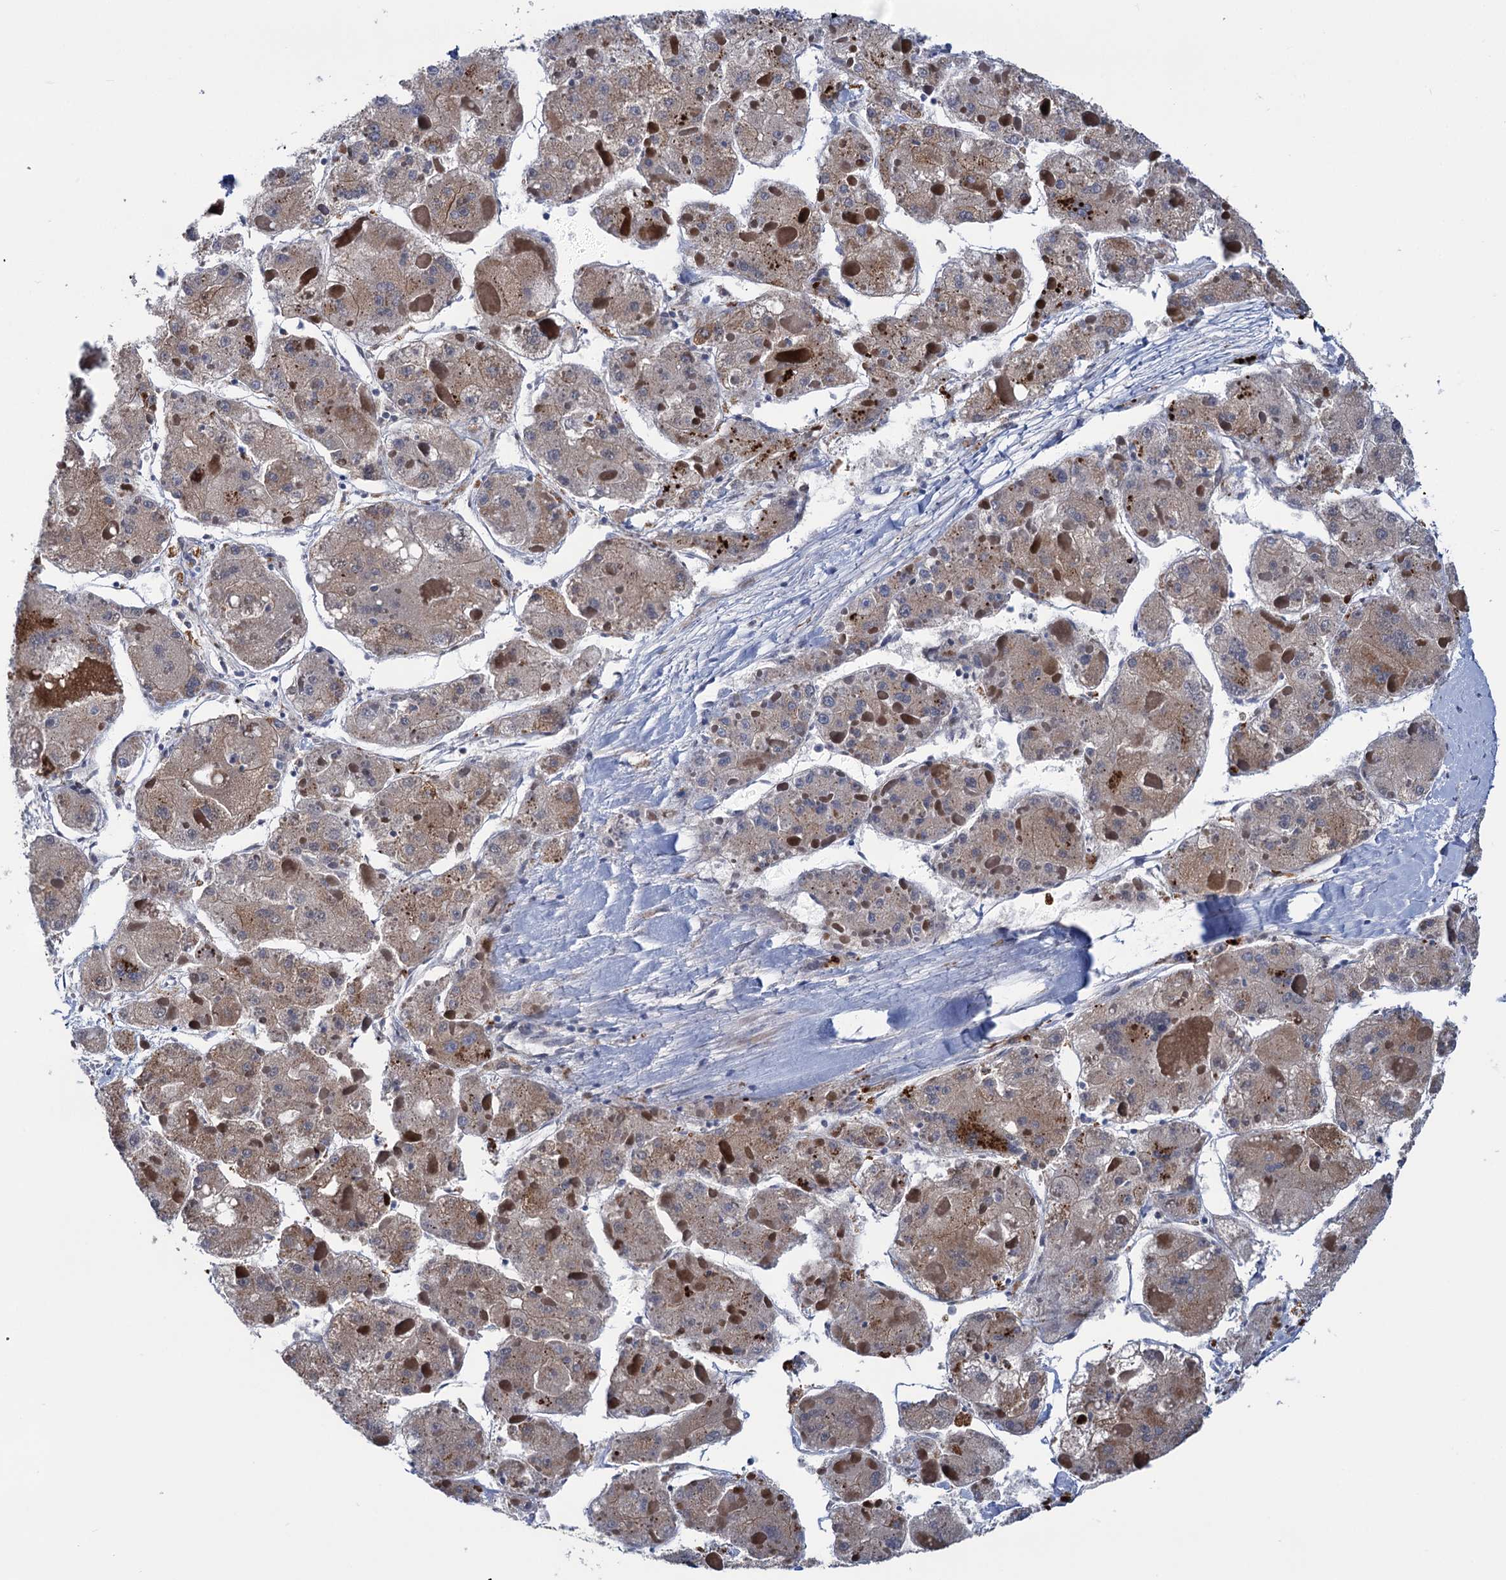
{"staining": {"intensity": "weak", "quantity": ">75%", "location": "cytoplasmic/membranous"}, "tissue": "liver cancer", "cell_type": "Tumor cells", "image_type": "cancer", "snomed": [{"axis": "morphology", "description": "Carcinoma, Hepatocellular, NOS"}, {"axis": "topography", "description": "Liver"}], "caption": "Weak cytoplasmic/membranous protein positivity is appreciated in approximately >75% of tumor cells in liver hepatocellular carcinoma. (IHC, brightfield microscopy, high magnification).", "gene": "ZNRD2", "patient": {"sex": "female", "age": 73}}